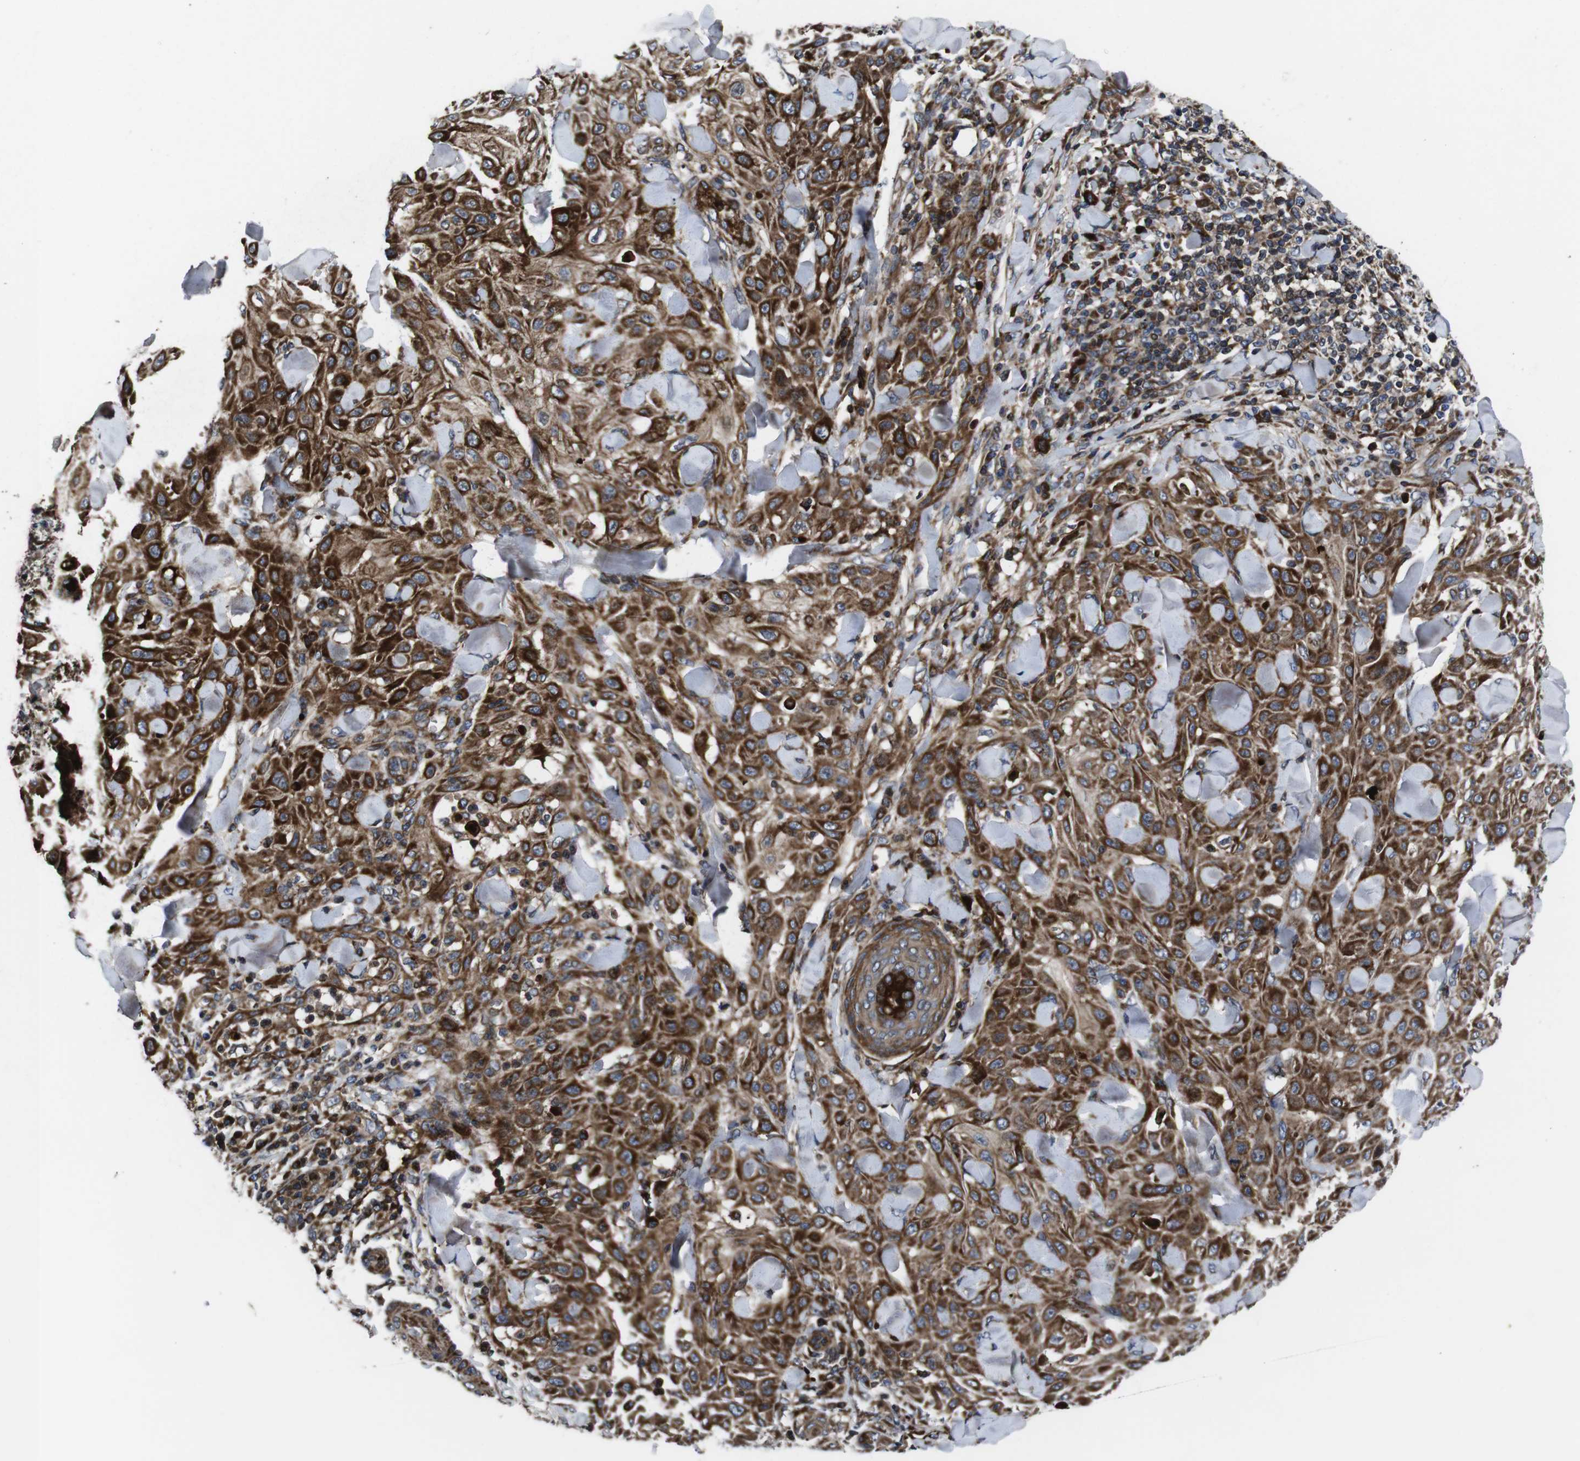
{"staining": {"intensity": "strong", "quantity": ">75%", "location": "cytoplasmic/membranous"}, "tissue": "skin cancer", "cell_type": "Tumor cells", "image_type": "cancer", "snomed": [{"axis": "morphology", "description": "Squamous cell carcinoma, NOS"}, {"axis": "topography", "description": "Skin"}], "caption": "Tumor cells reveal high levels of strong cytoplasmic/membranous expression in approximately >75% of cells in skin squamous cell carcinoma.", "gene": "SMYD3", "patient": {"sex": "male", "age": 24}}